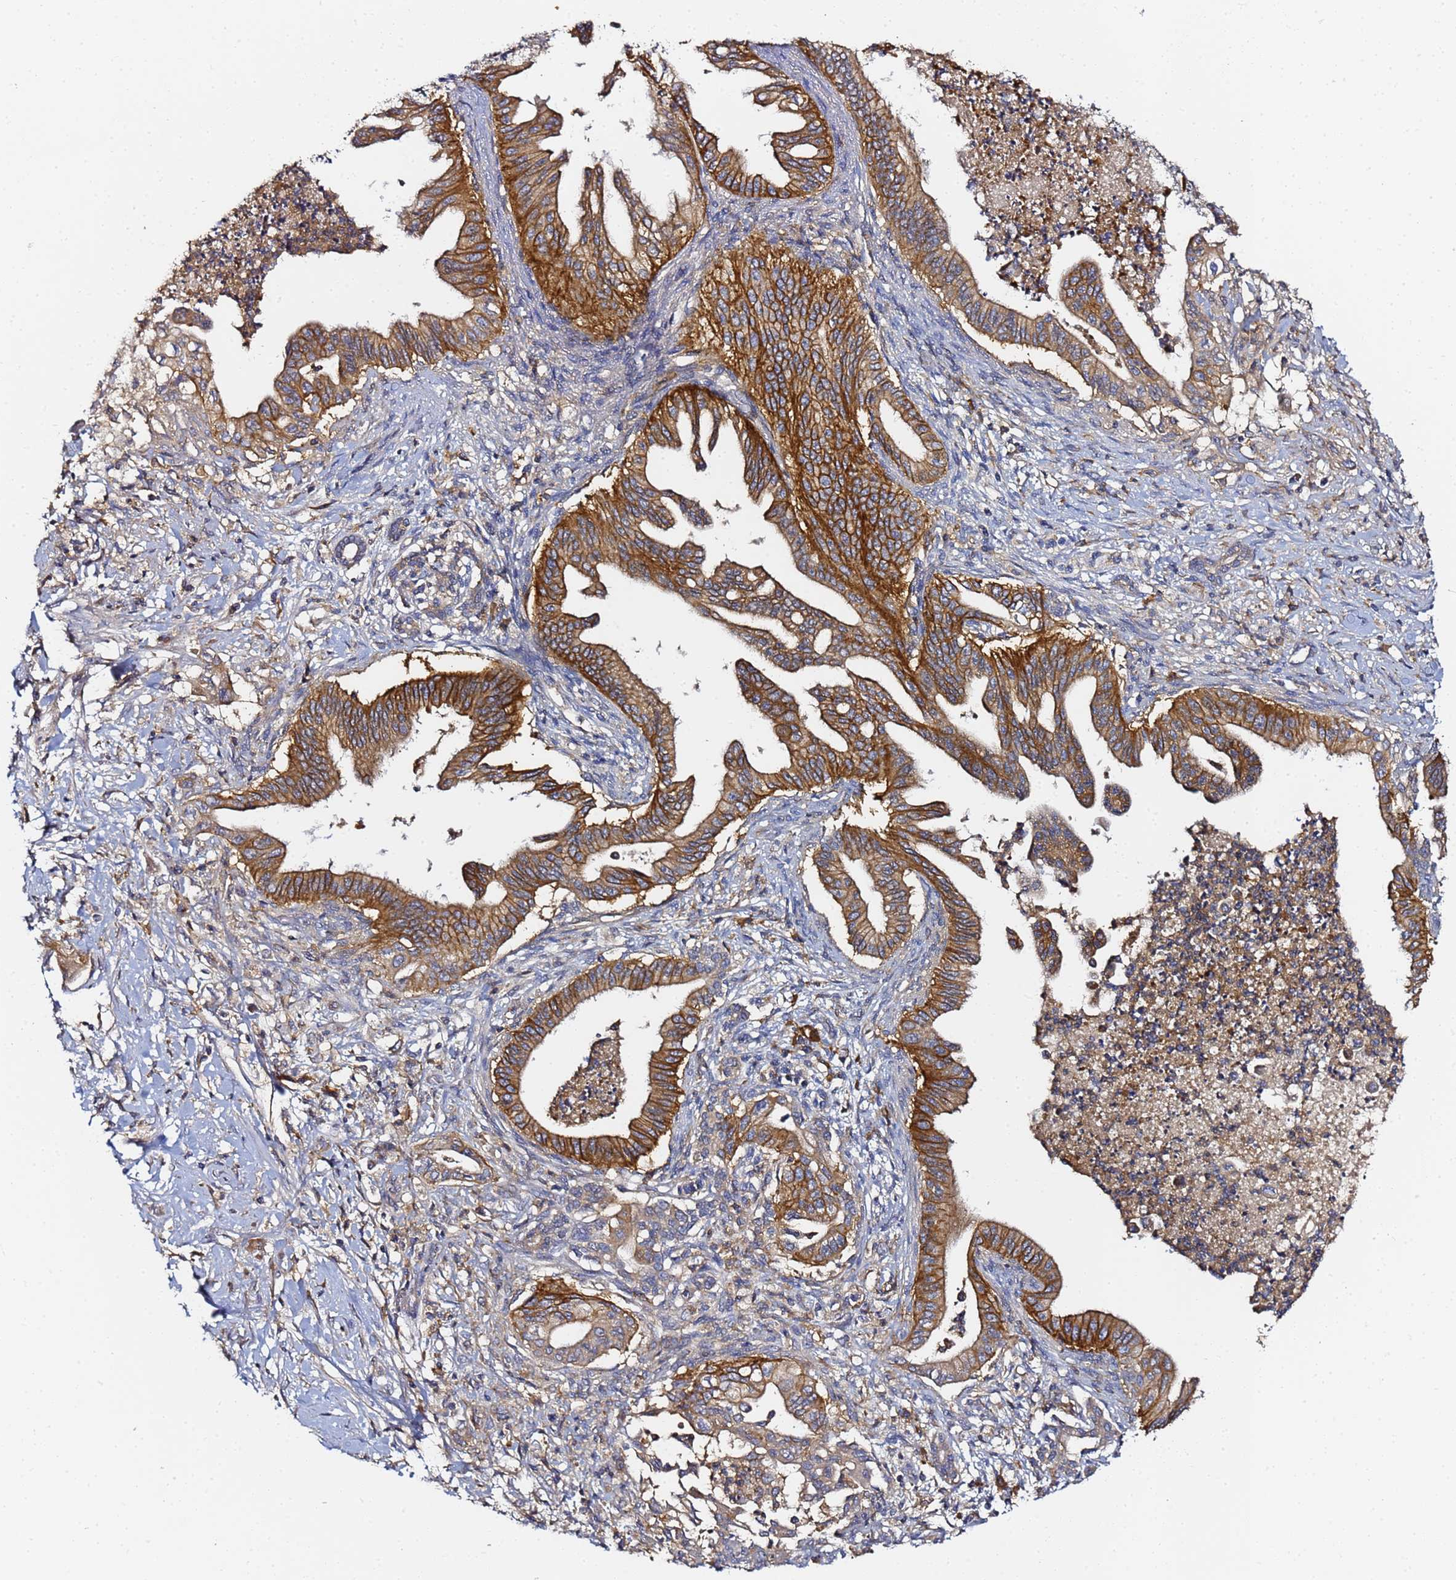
{"staining": {"intensity": "moderate", "quantity": ">75%", "location": "cytoplasmic/membranous"}, "tissue": "pancreatic cancer", "cell_type": "Tumor cells", "image_type": "cancer", "snomed": [{"axis": "morphology", "description": "Adenocarcinoma, NOS"}, {"axis": "topography", "description": "Pancreas"}], "caption": "Moderate cytoplasmic/membranous staining for a protein is seen in approximately >75% of tumor cells of adenocarcinoma (pancreatic) using immunohistochemistry.", "gene": "LRRC69", "patient": {"sex": "male", "age": 58}}